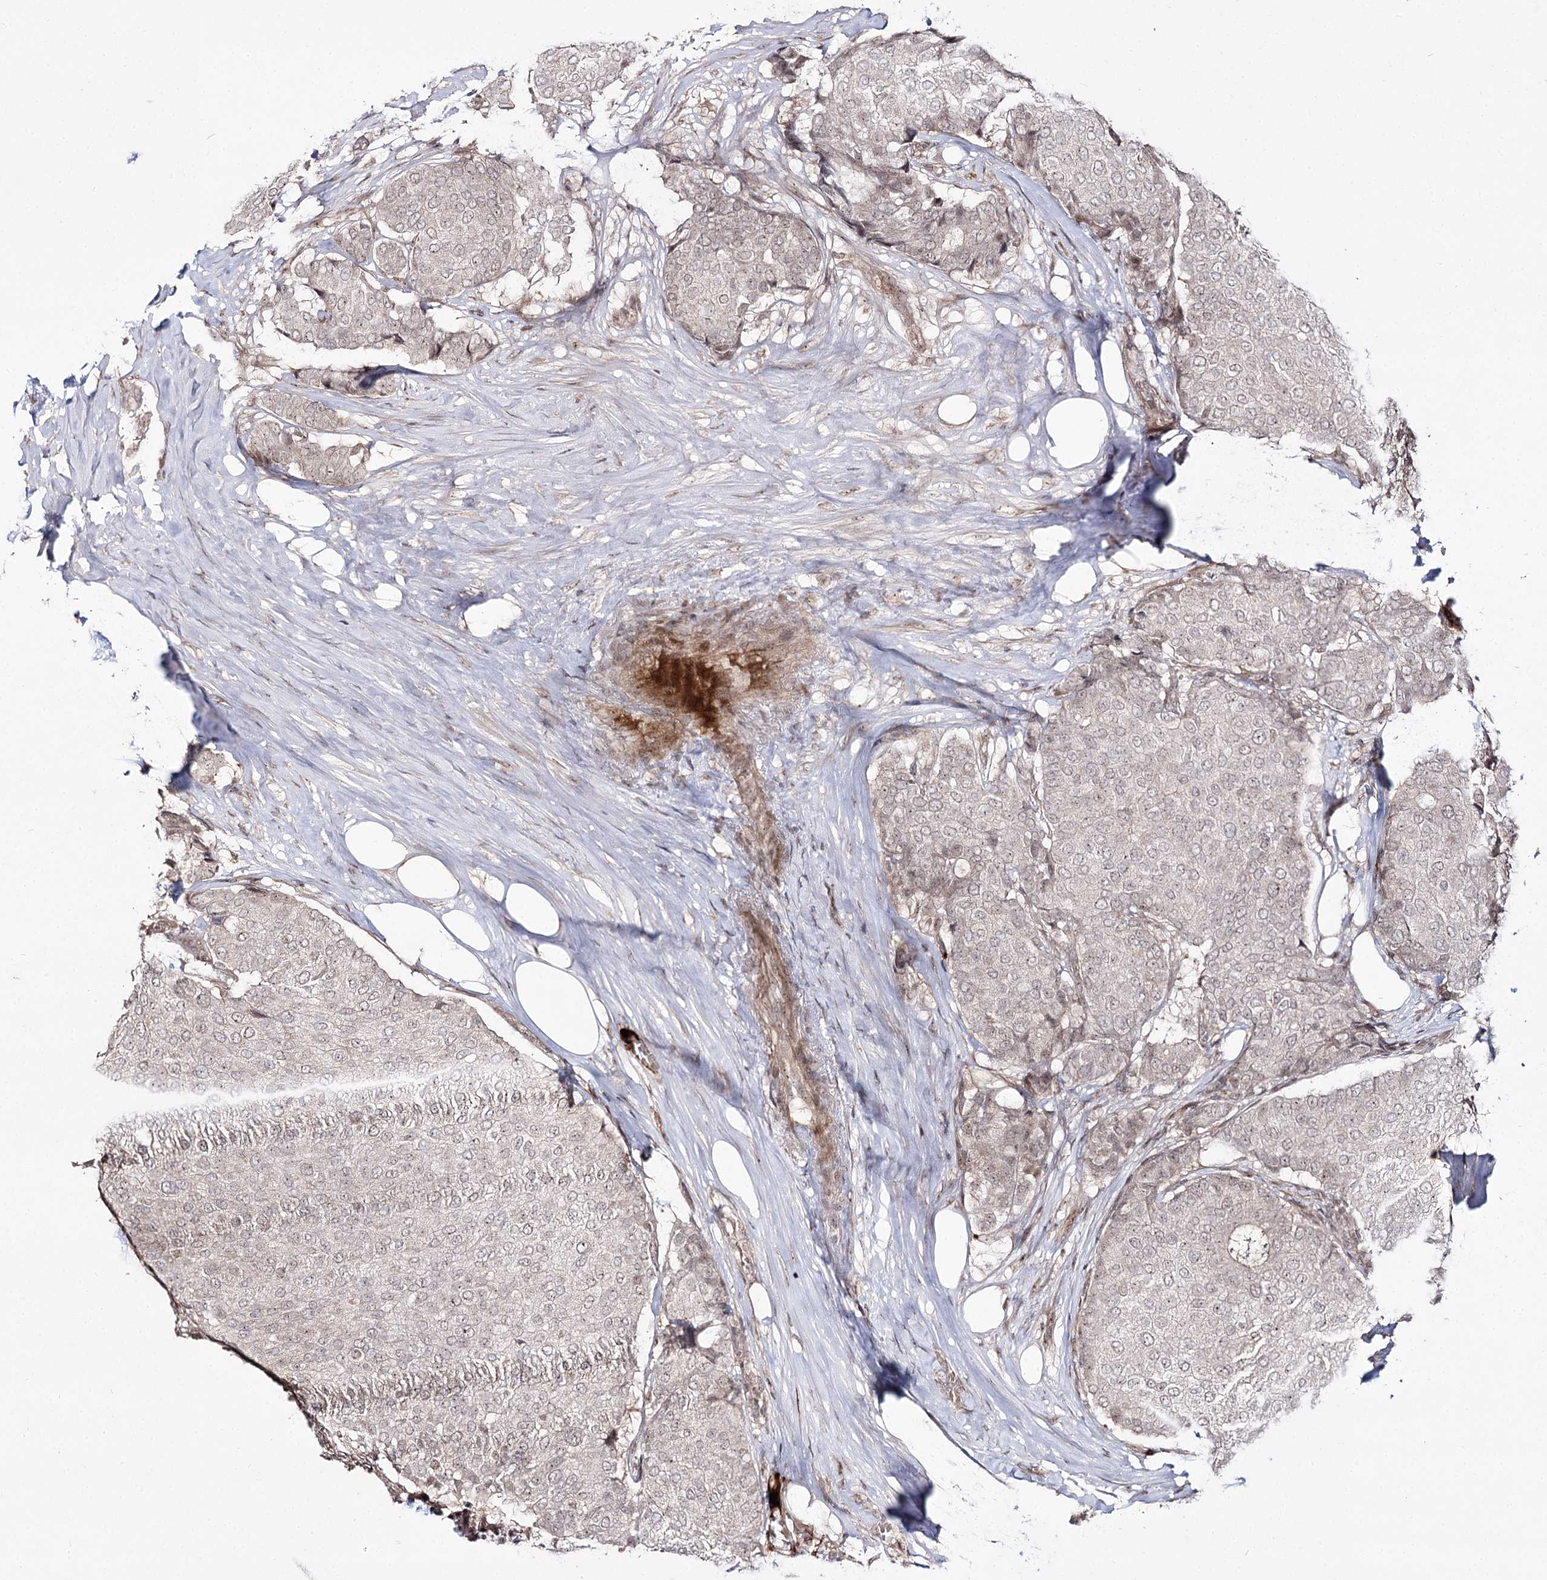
{"staining": {"intensity": "negative", "quantity": "none", "location": "none"}, "tissue": "breast cancer", "cell_type": "Tumor cells", "image_type": "cancer", "snomed": [{"axis": "morphology", "description": "Duct carcinoma"}, {"axis": "topography", "description": "Breast"}], "caption": "Breast cancer stained for a protein using IHC demonstrates no expression tumor cells.", "gene": "RRP9", "patient": {"sex": "female", "age": 75}}